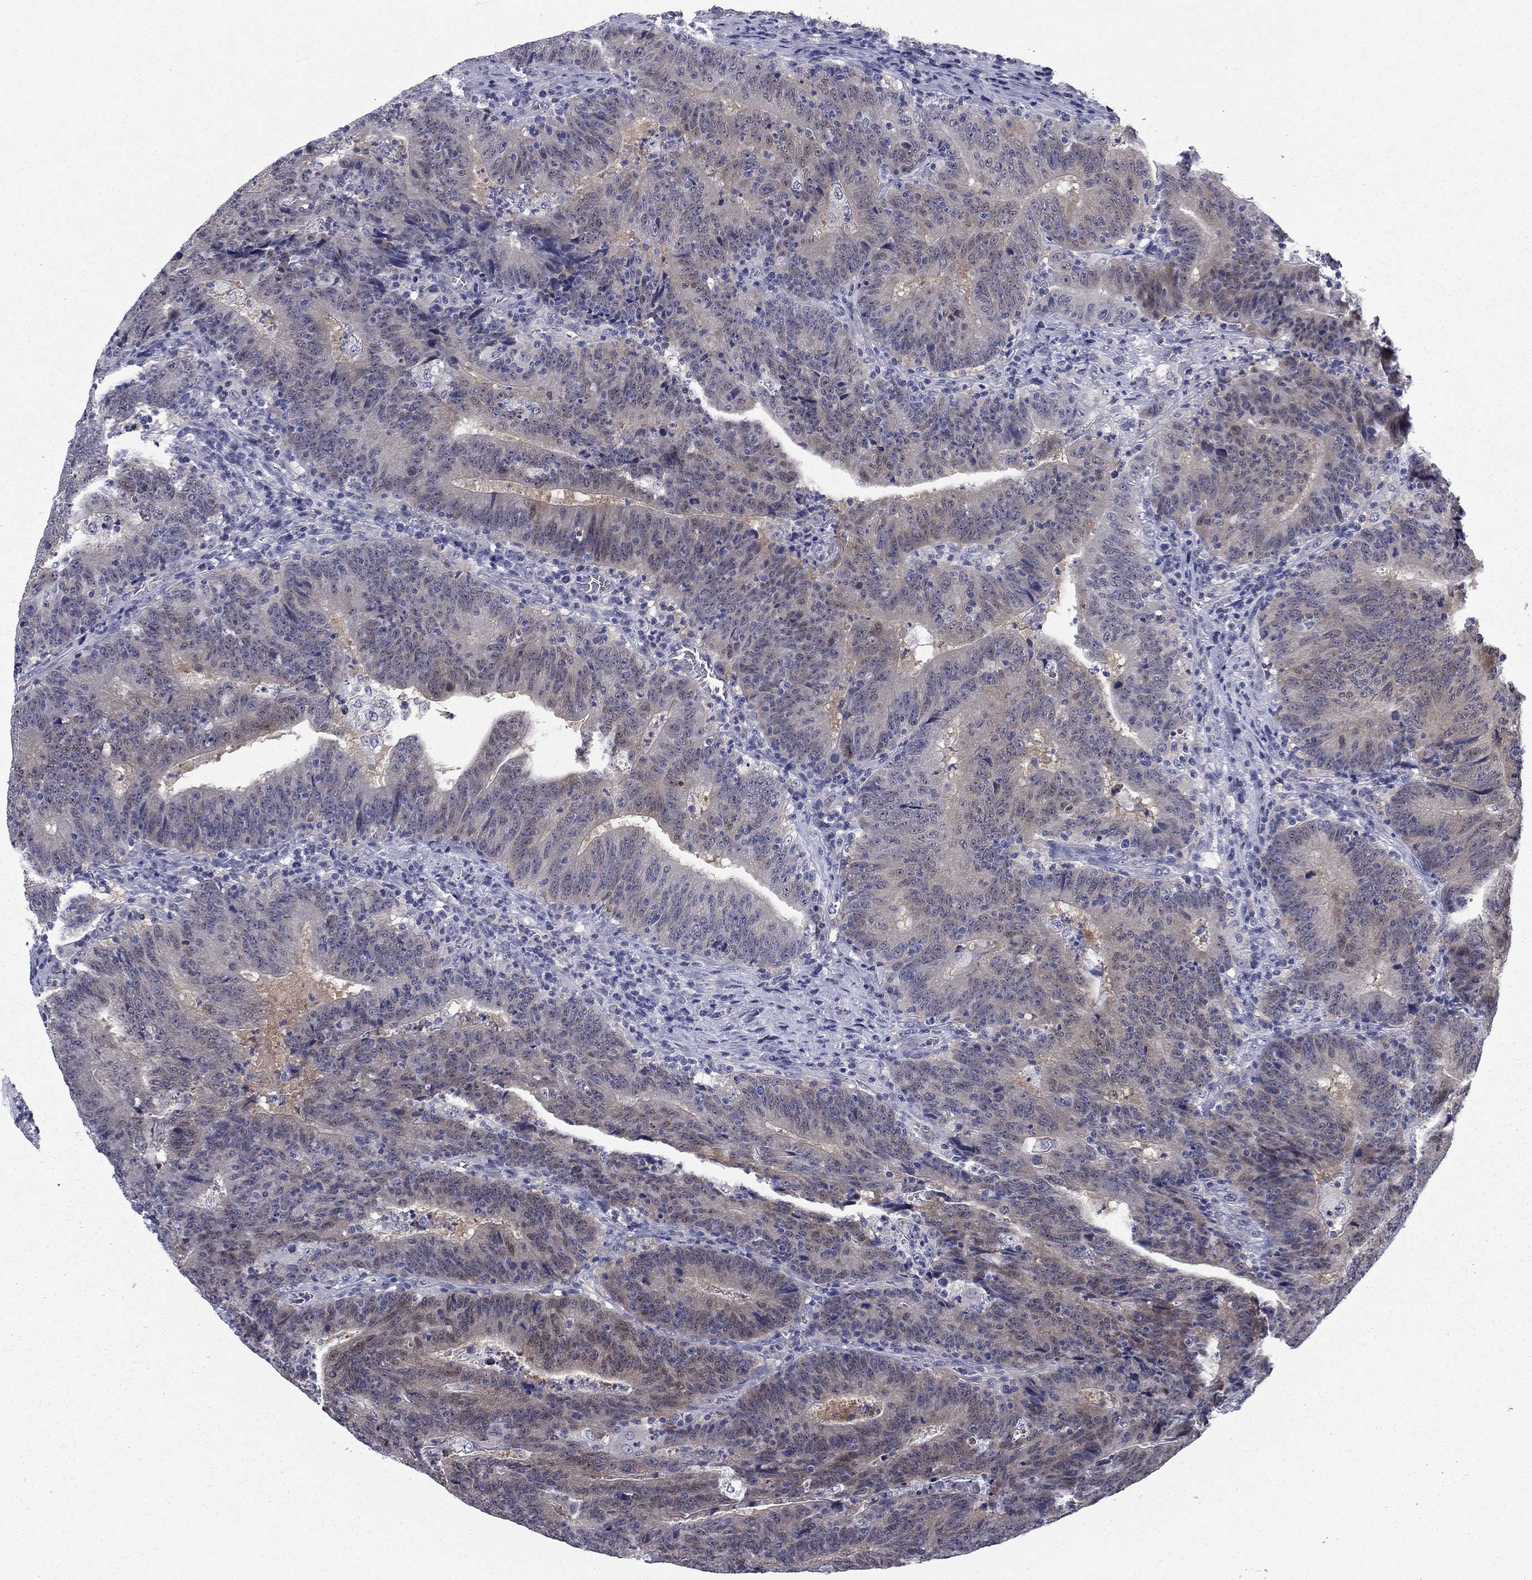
{"staining": {"intensity": "negative", "quantity": "none", "location": "none"}, "tissue": "colorectal cancer", "cell_type": "Tumor cells", "image_type": "cancer", "snomed": [{"axis": "morphology", "description": "Adenocarcinoma, NOS"}, {"axis": "topography", "description": "Colon"}], "caption": "This photomicrograph is of colorectal cancer (adenocarcinoma) stained with IHC to label a protein in brown with the nuclei are counter-stained blue. There is no staining in tumor cells.", "gene": "REXO5", "patient": {"sex": "female", "age": 75}}